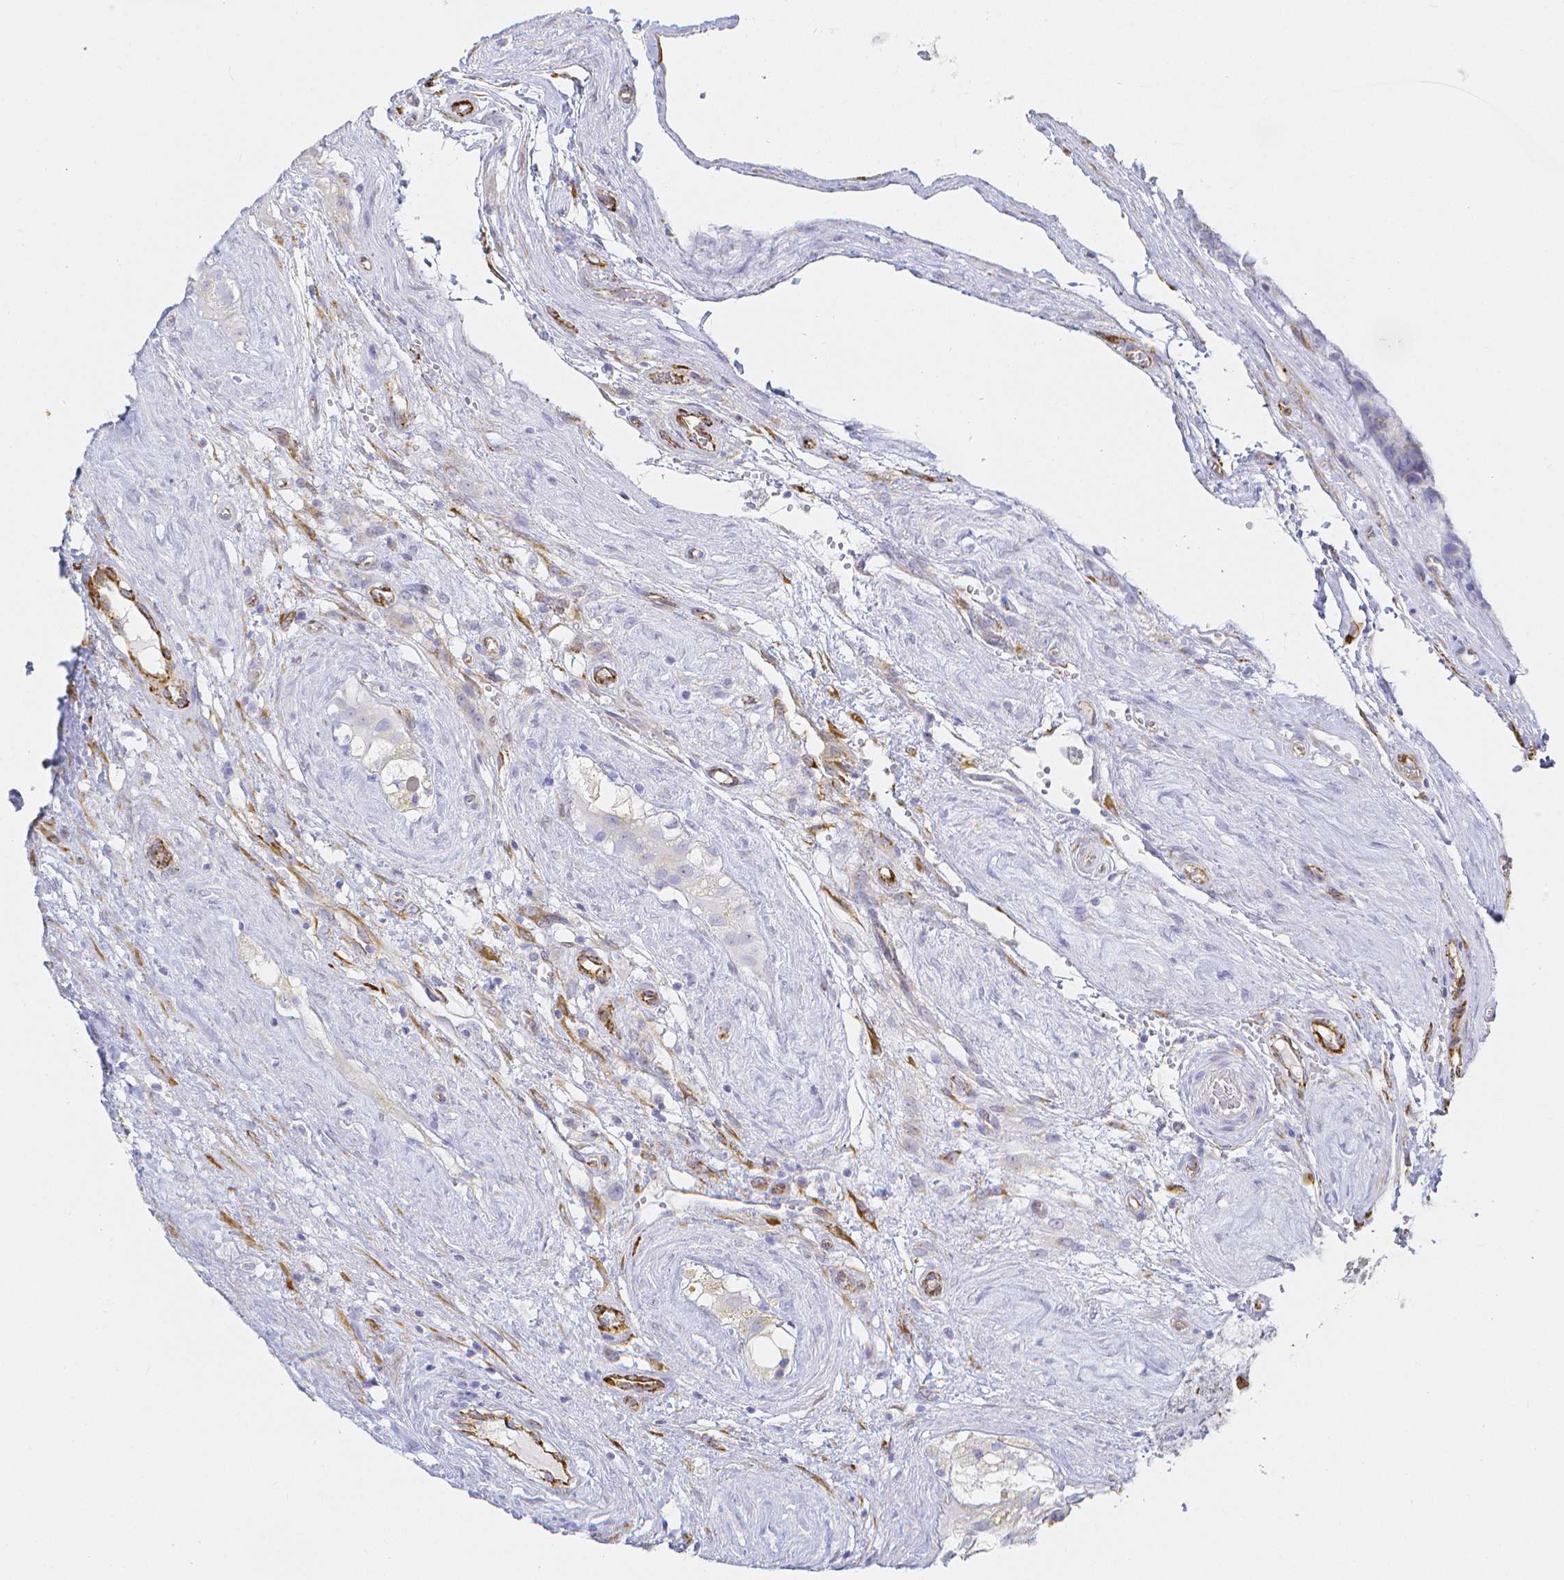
{"staining": {"intensity": "negative", "quantity": "none", "location": "none"}, "tissue": "testis cancer", "cell_type": "Tumor cells", "image_type": "cancer", "snomed": [{"axis": "morphology", "description": "Seminoma, NOS"}, {"axis": "topography", "description": "Testis"}], "caption": "High power microscopy micrograph of an immunohistochemistry (IHC) image of testis seminoma, revealing no significant staining in tumor cells.", "gene": "SMURF1", "patient": {"sex": "male", "age": 71}}